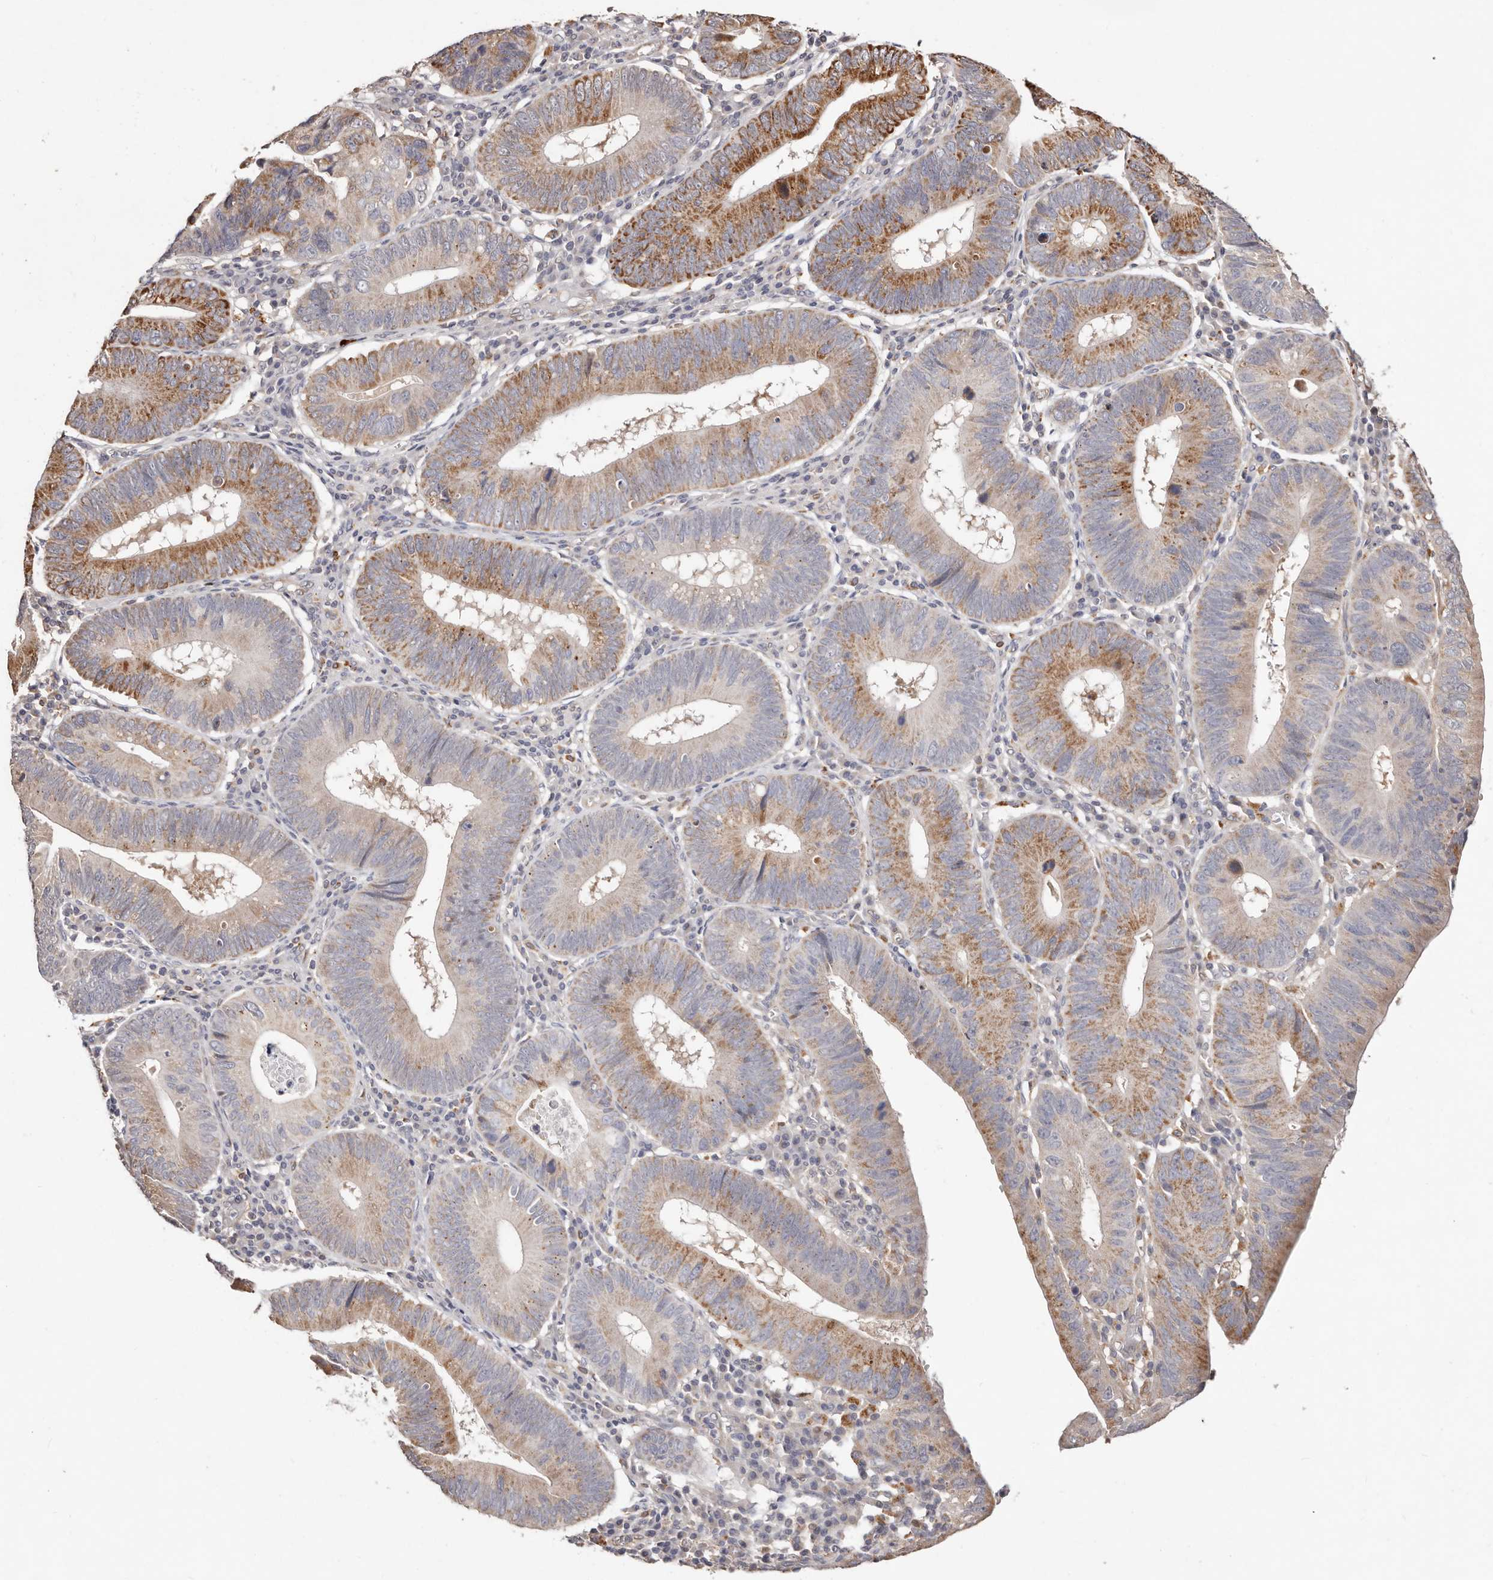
{"staining": {"intensity": "moderate", "quantity": "25%-75%", "location": "cytoplasmic/membranous"}, "tissue": "stomach cancer", "cell_type": "Tumor cells", "image_type": "cancer", "snomed": [{"axis": "morphology", "description": "Adenocarcinoma, NOS"}, {"axis": "topography", "description": "Stomach"}], "caption": "Stomach cancer was stained to show a protein in brown. There is medium levels of moderate cytoplasmic/membranous staining in approximately 25%-75% of tumor cells.", "gene": "THBS3", "patient": {"sex": "male", "age": 59}}